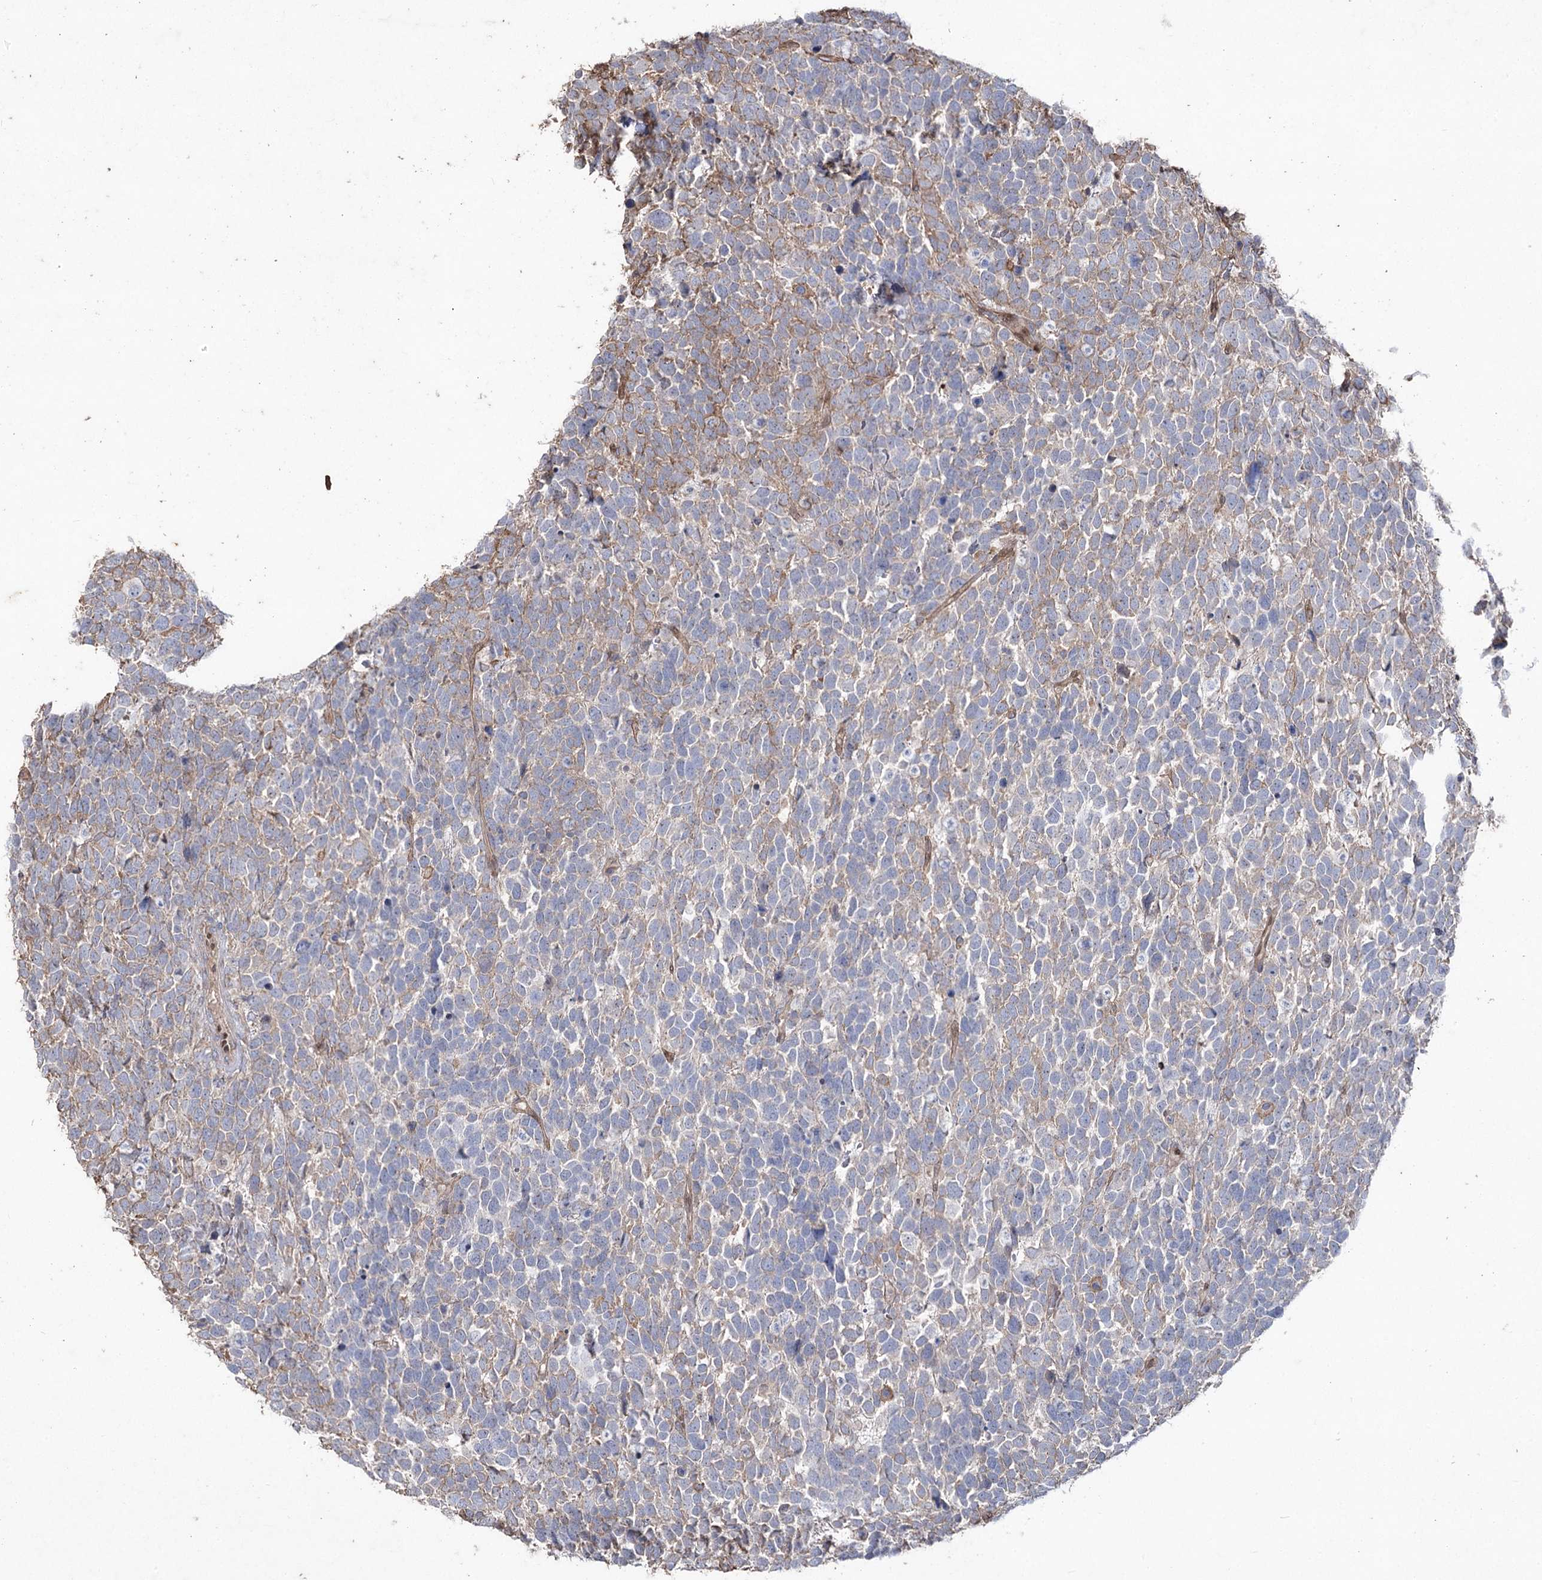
{"staining": {"intensity": "weak", "quantity": "25%-75%", "location": "cytoplasmic/membranous"}, "tissue": "urothelial cancer", "cell_type": "Tumor cells", "image_type": "cancer", "snomed": [{"axis": "morphology", "description": "Urothelial carcinoma, High grade"}, {"axis": "topography", "description": "Urinary bladder"}], "caption": "IHC staining of high-grade urothelial carcinoma, which reveals low levels of weak cytoplasmic/membranous positivity in approximately 25%-75% of tumor cells indicating weak cytoplasmic/membranous protein expression. The staining was performed using DAB (brown) for protein detection and nuclei were counterstained in hematoxylin (blue).", "gene": "FAM13B", "patient": {"sex": "female", "age": 82}}